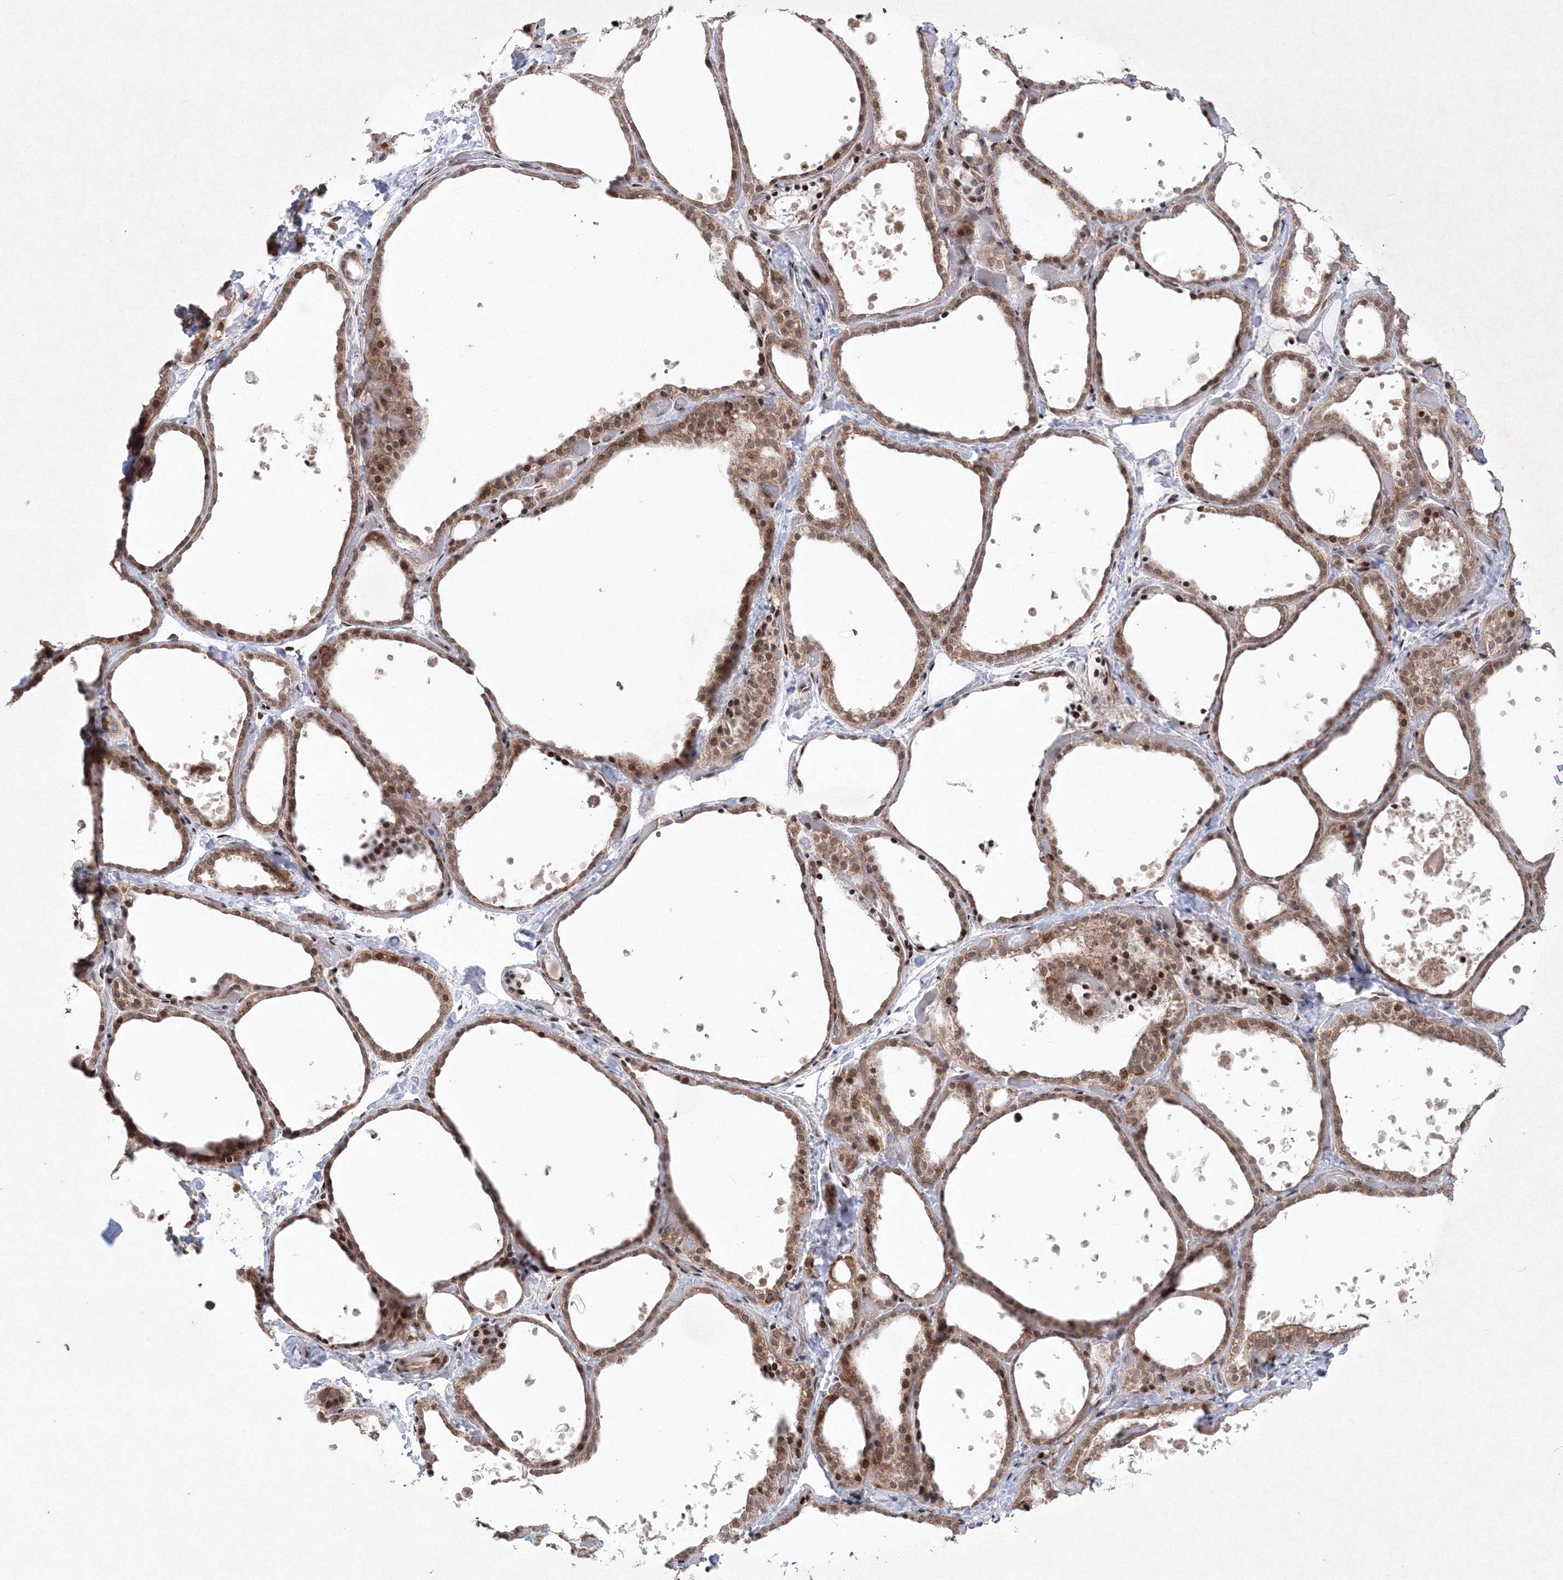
{"staining": {"intensity": "moderate", "quantity": ">75%", "location": "cytoplasmic/membranous,nuclear"}, "tissue": "thyroid gland", "cell_type": "Glandular cells", "image_type": "normal", "snomed": [{"axis": "morphology", "description": "Normal tissue, NOS"}, {"axis": "topography", "description": "Thyroid gland"}], "caption": "Normal thyroid gland was stained to show a protein in brown. There is medium levels of moderate cytoplasmic/membranous,nuclear expression in about >75% of glandular cells. Nuclei are stained in blue.", "gene": "MKRN2", "patient": {"sex": "female", "age": 44}}